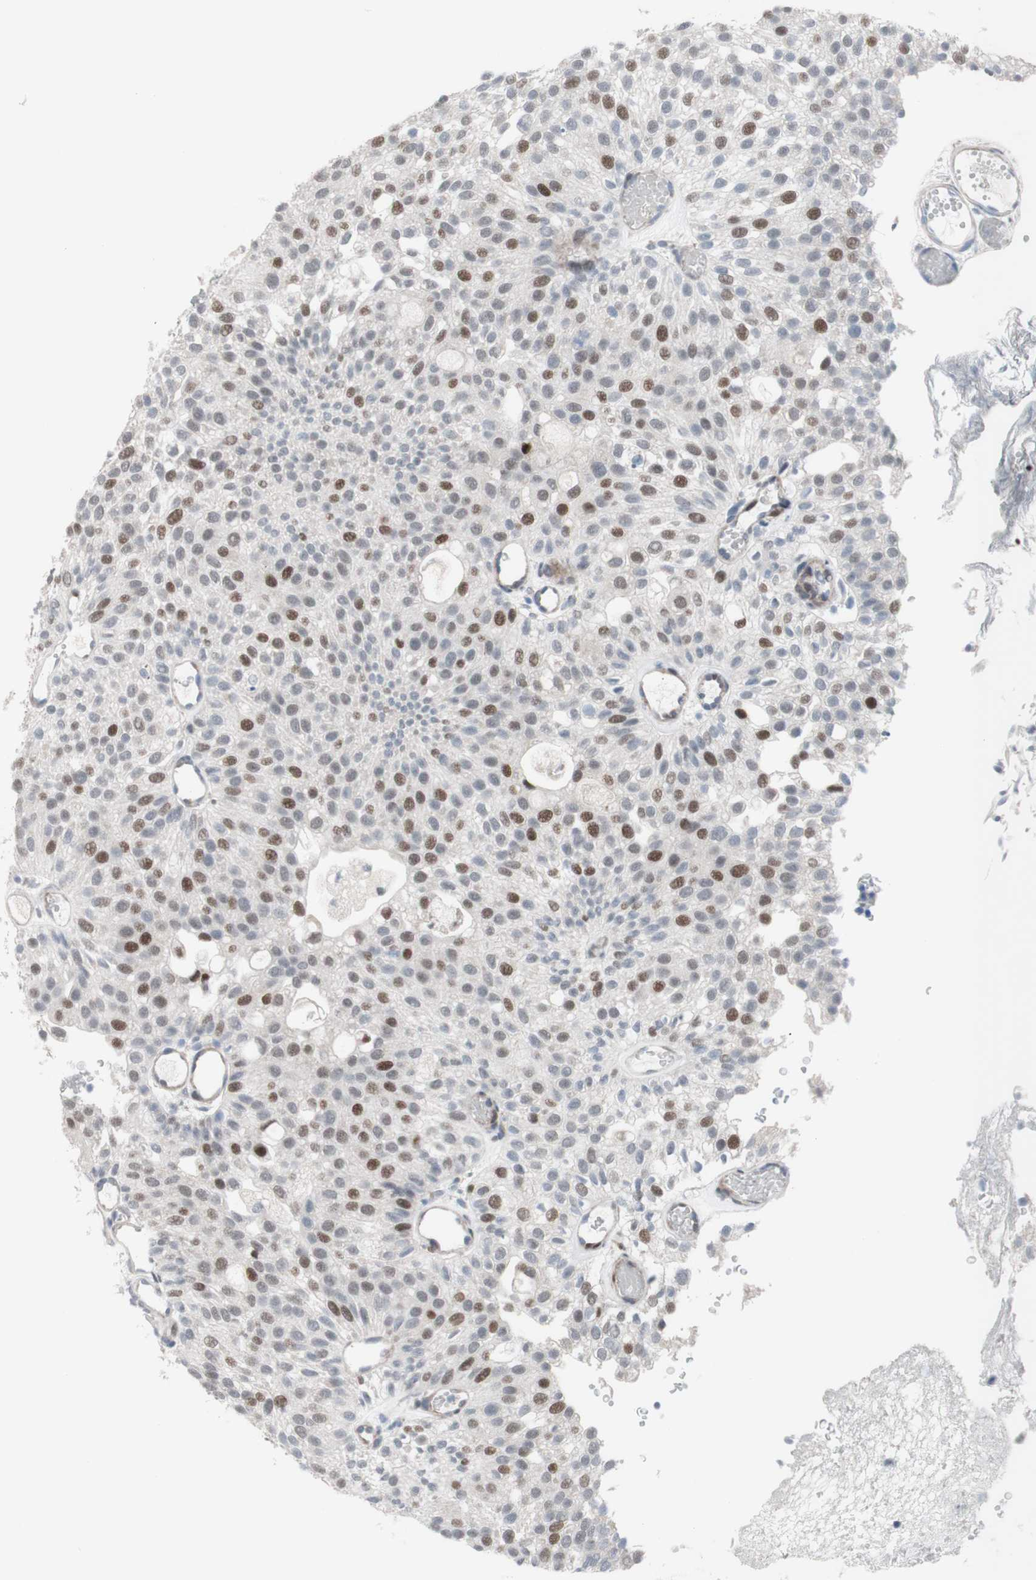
{"staining": {"intensity": "moderate", "quantity": "<25%", "location": "nuclear"}, "tissue": "urothelial cancer", "cell_type": "Tumor cells", "image_type": "cancer", "snomed": [{"axis": "morphology", "description": "Urothelial carcinoma, Low grade"}, {"axis": "topography", "description": "Urinary bladder"}], "caption": "Immunohistochemistry (IHC) photomicrograph of human urothelial cancer stained for a protein (brown), which demonstrates low levels of moderate nuclear expression in about <25% of tumor cells.", "gene": "PHTF2", "patient": {"sex": "male", "age": 78}}